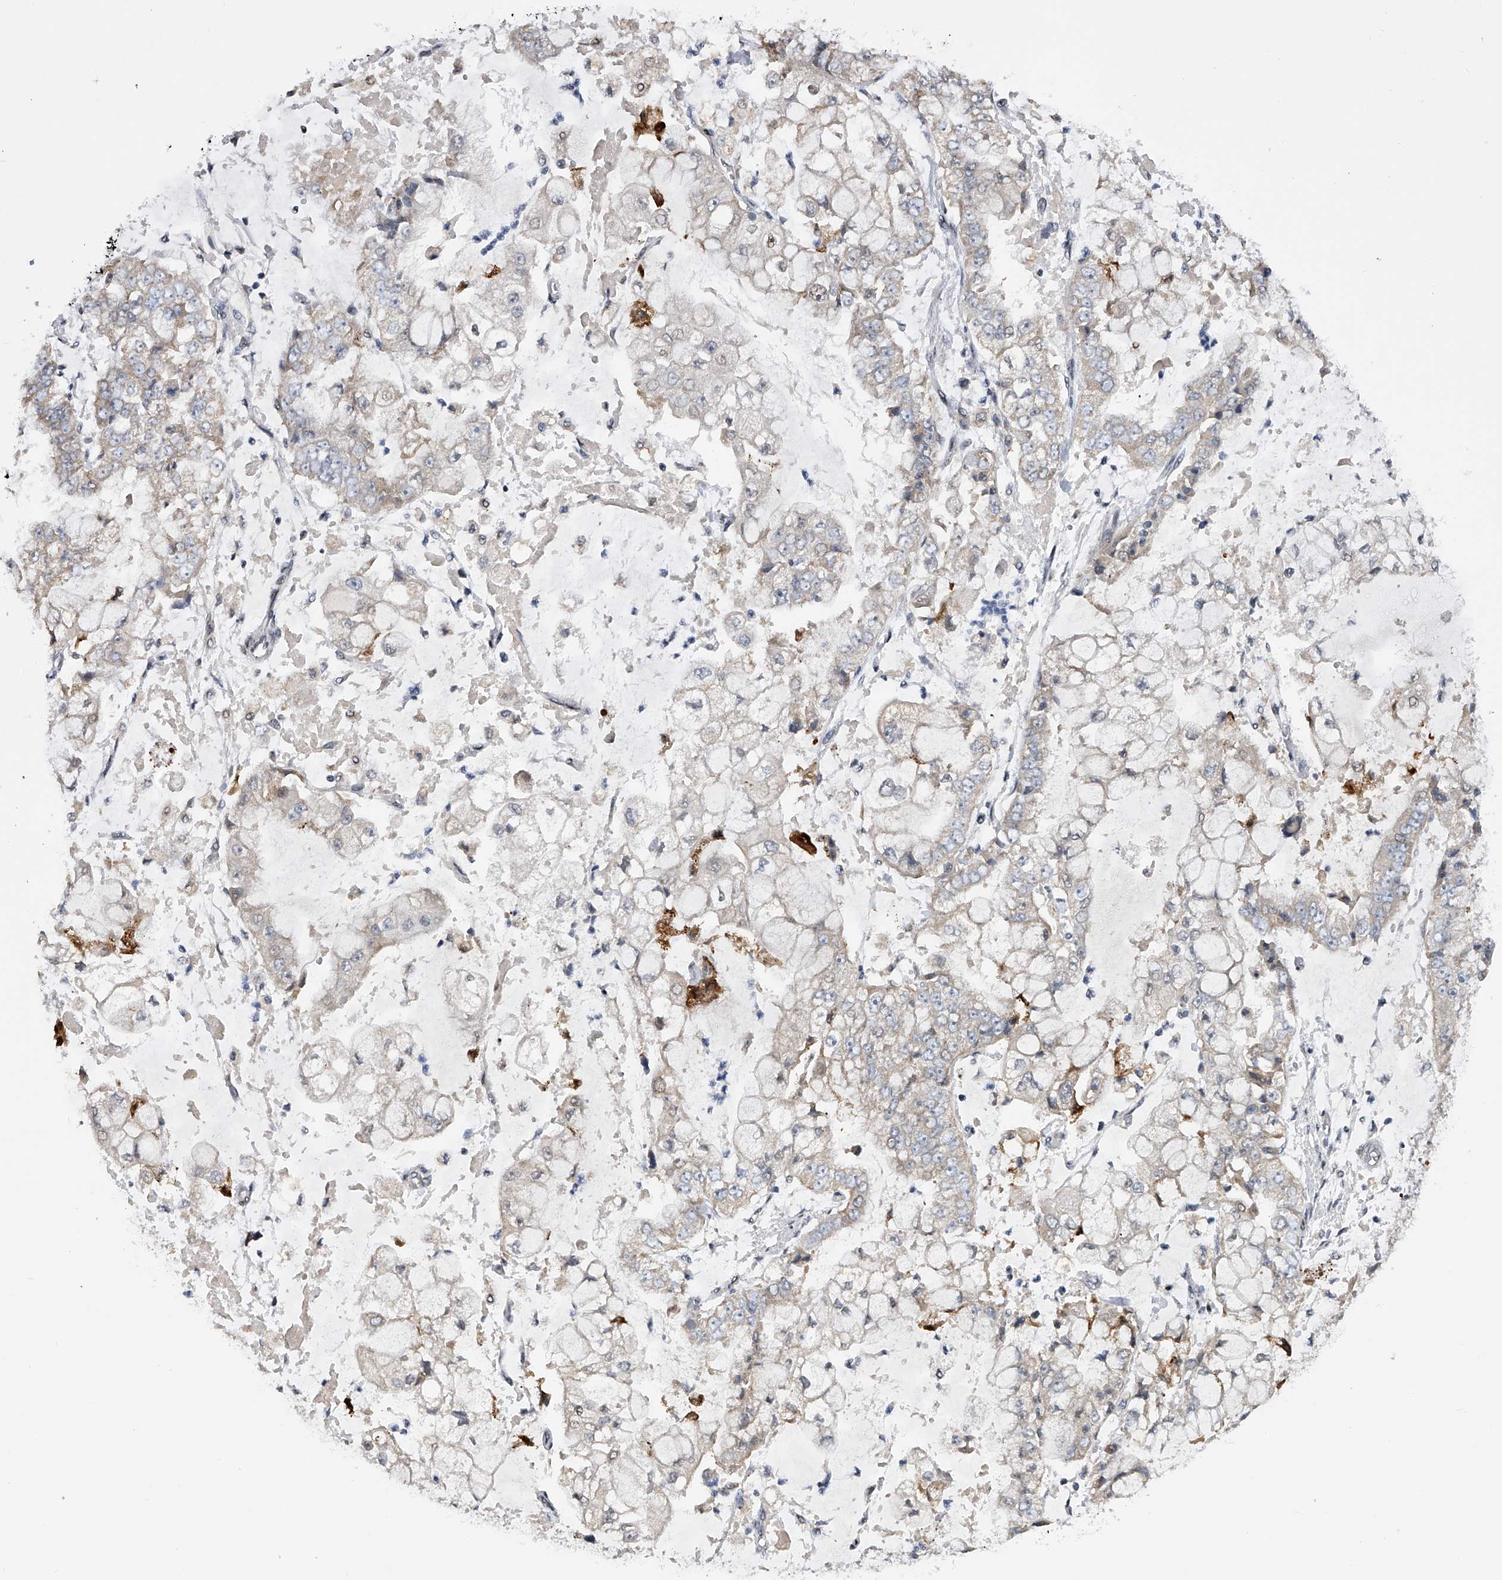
{"staining": {"intensity": "negative", "quantity": "none", "location": "none"}, "tissue": "stomach cancer", "cell_type": "Tumor cells", "image_type": "cancer", "snomed": [{"axis": "morphology", "description": "Adenocarcinoma, NOS"}, {"axis": "topography", "description": "Stomach"}], "caption": "This micrograph is of adenocarcinoma (stomach) stained with IHC to label a protein in brown with the nuclei are counter-stained blue. There is no staining in tumor cells.", "gene": "RWDD2A", "patient": {"sex": "male", "age": 76}}